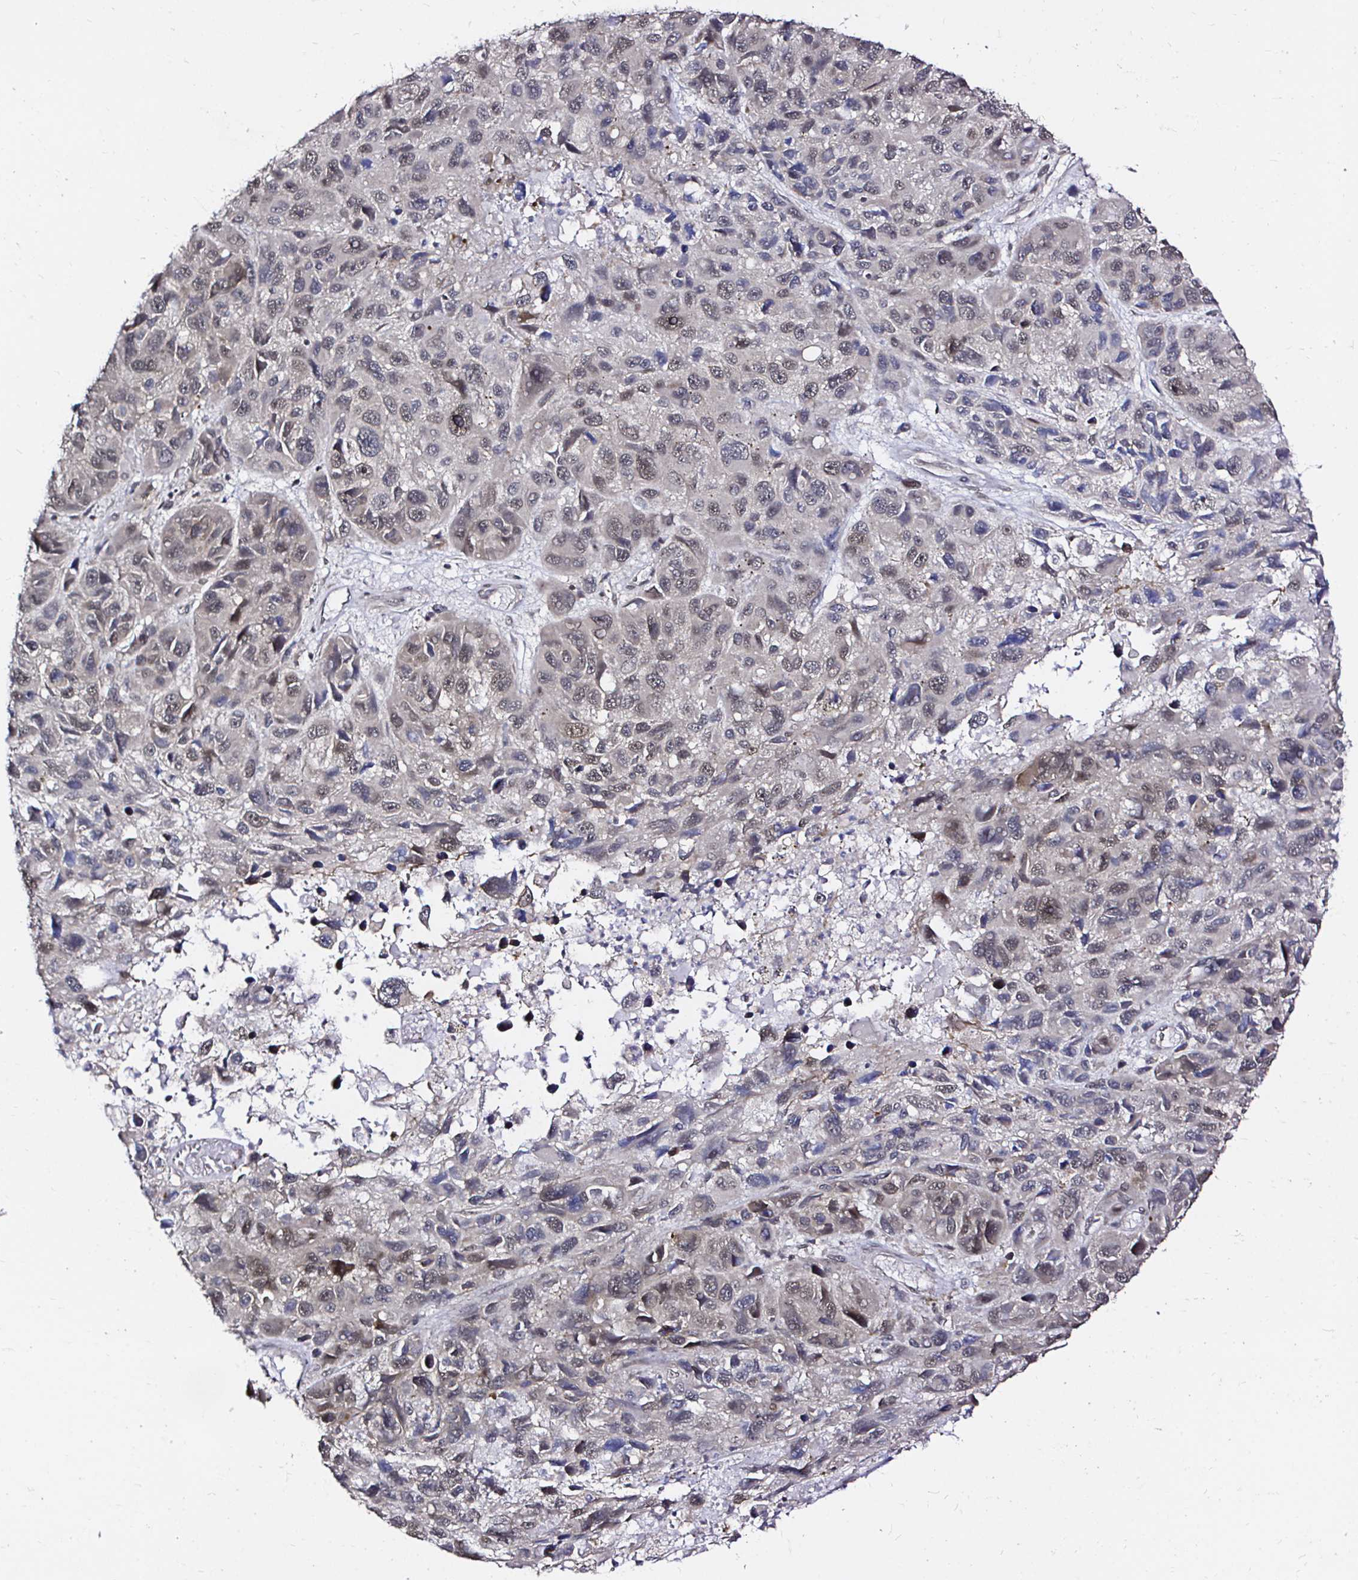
{"staining": {"intensity": "weak", "quantity": "<25%", "location": "nuclear"}, "tissue": "melanoma", "cell_type": "Tumor cells", "image_type": "cancer", "snomed": [{"axis": "morphology", "description": "Malignant melanoma, NOS"}, {"axis": "topography", "description": "Skin"}], "caption": "Immunohistochemistry of human melanoma shows no staining in tumor cells.", "gene": "SNRPC", "patient": {"sex": "male", "age": 53}}